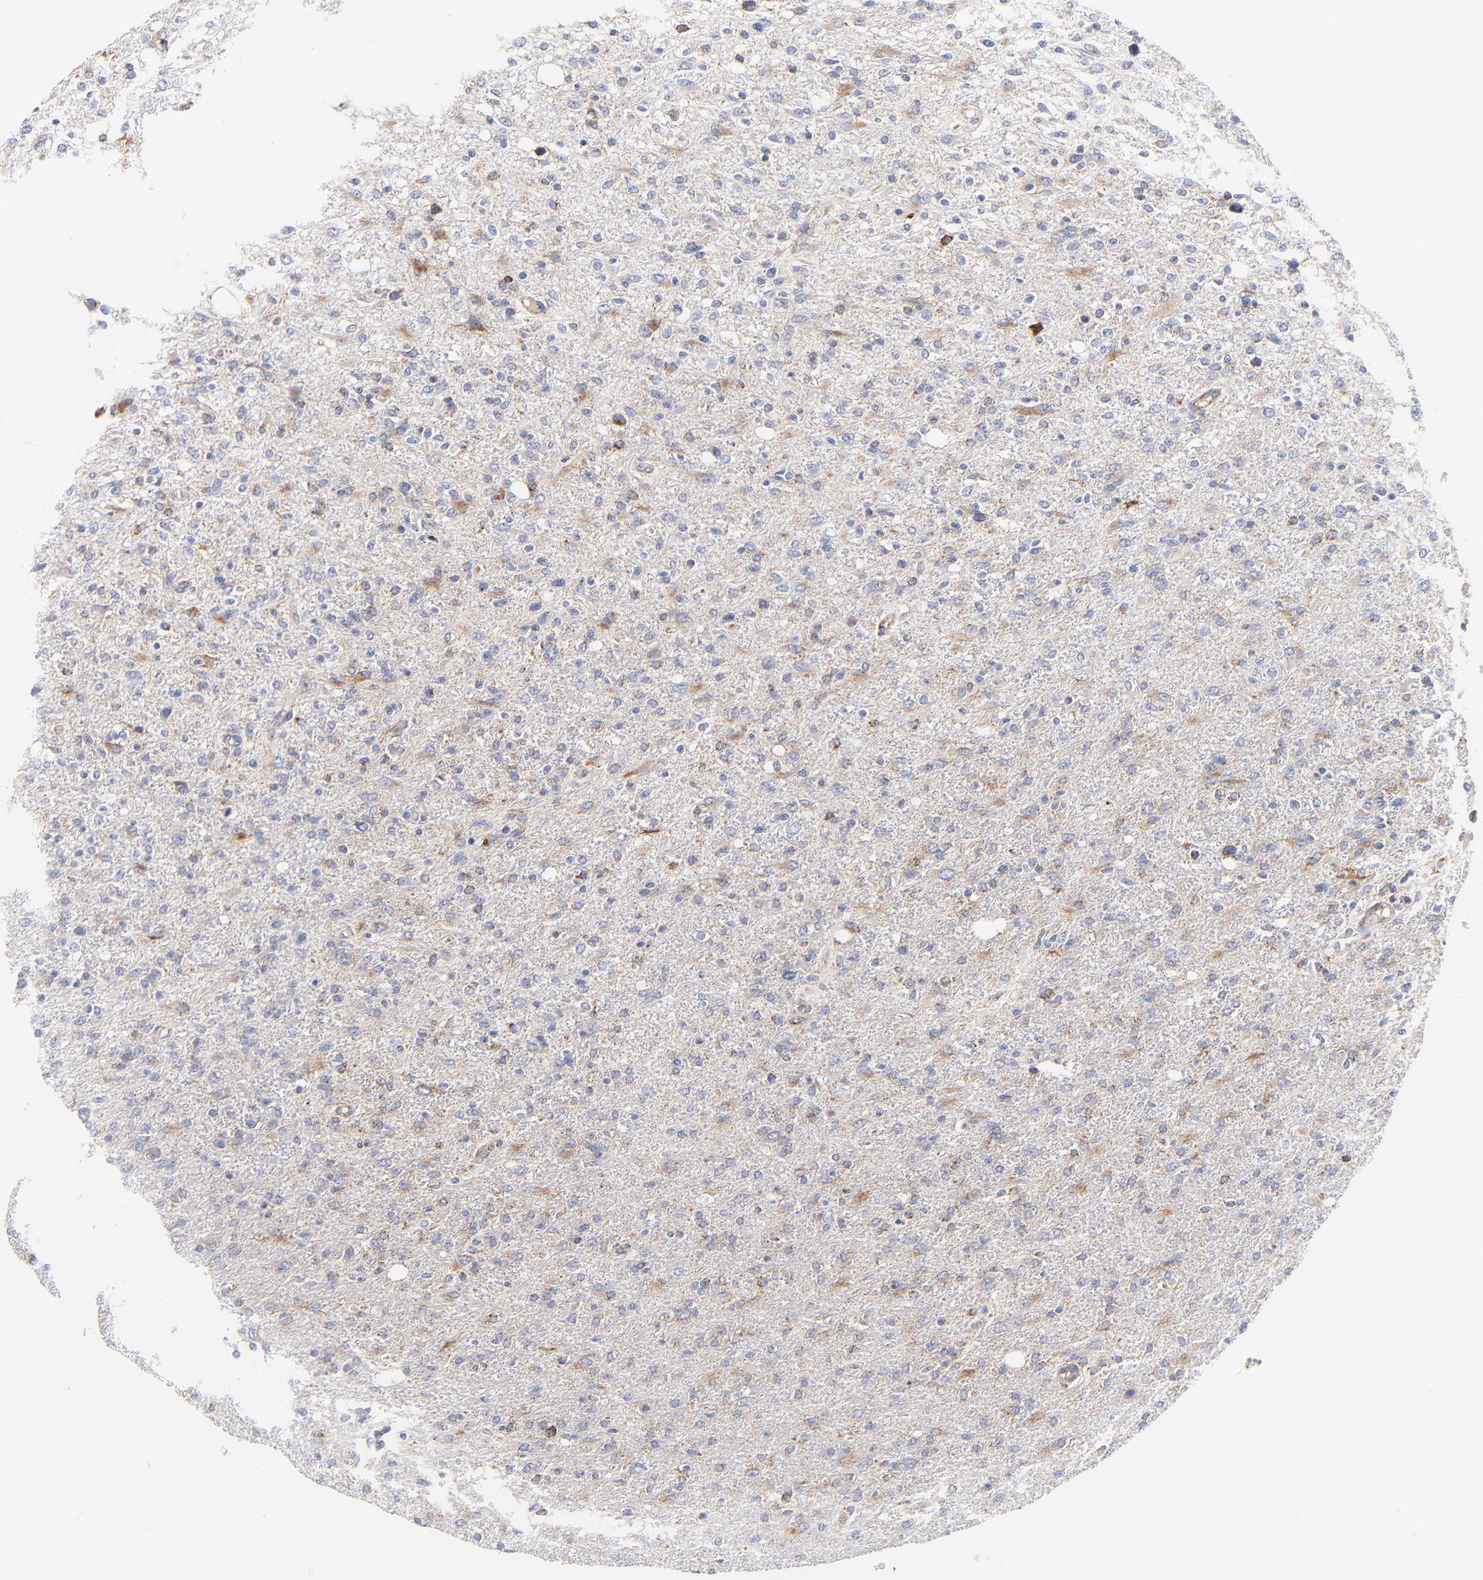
{"staining": {"intensity": "moderate", "quantity": "25%-75%", "location": "cytoplasmic/membranous"}, "tissue": "glioma", "cell_type": "Tumor cells", "image_type": "cancer", "snomed": [{"axis": "morphology", "description": "Glioma, malignant, High grade"}, {"axis": "topography", "description": "Cerebral cortex"}], "caption": "The micrograph demonstrates a brown stain indicating the presence of a protein in the cytoplasmic/membranous of tumor cells in glioma. The staining is performed using DAB brown chromogen to label protein expression. The nuclei are counter-stained blue using hematoxylin.", "gene": "DLAT", "patient": {"sex": "male", "age": 76}}